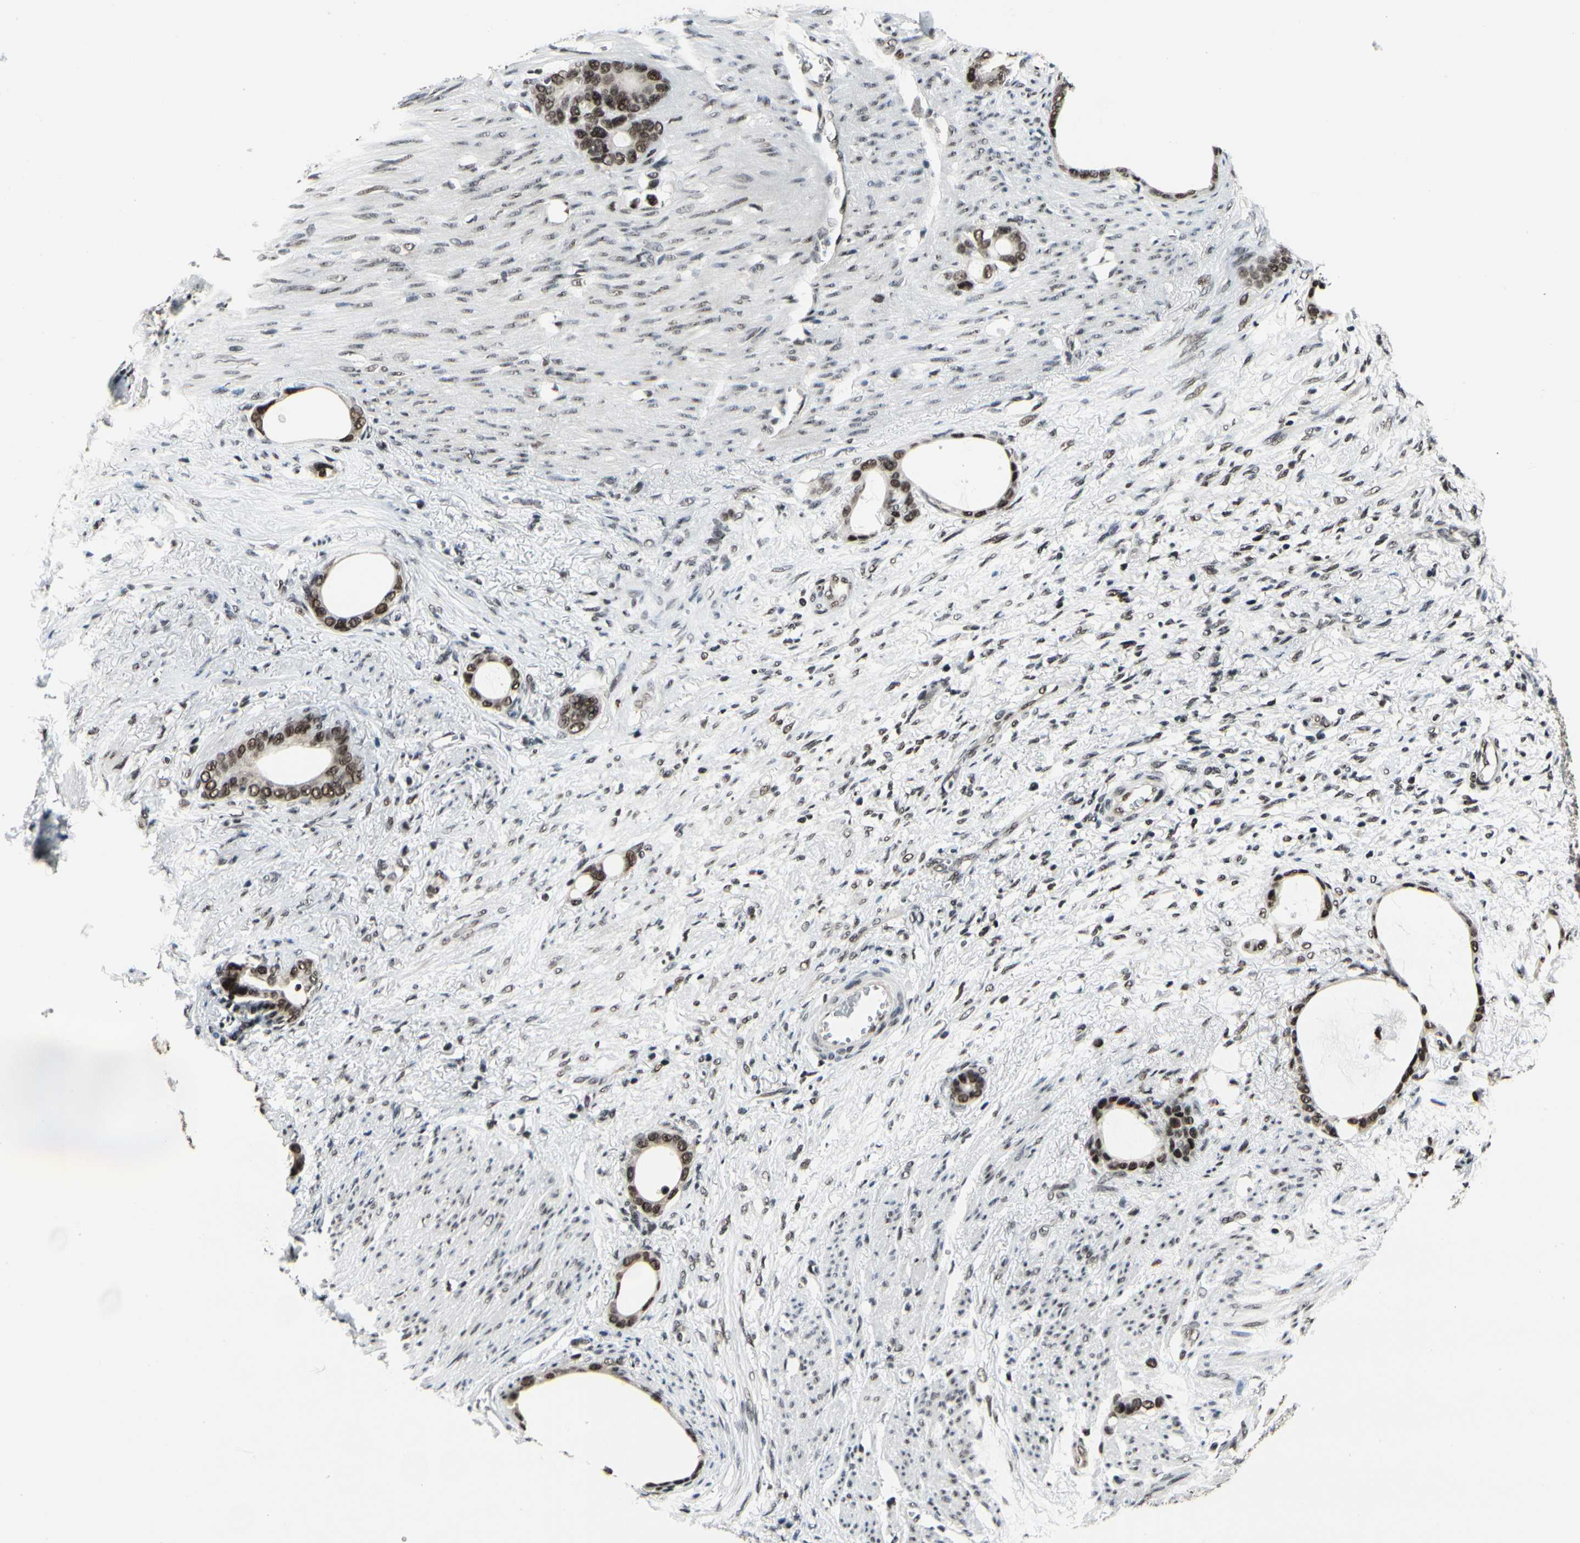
{"staining": {"intensity": "strong", "quantity": ">75%", "location": "nuclear"}, "tissue": "stomach cancer", "cell_type": "Tumor cells", "image_type": "cancer", "snomed": [{"axis": "morphology", "description": "Adenocarcinoma, NOS"}, {"axis": "topography", "description": "Stomach"}], "caption": "A brown stain shows strong nuclear expression of a protein in human stomach adenocarcinoma tumor cells.", "gene": "SRSF11", "patient": {"sex": "female", "age": 75}}